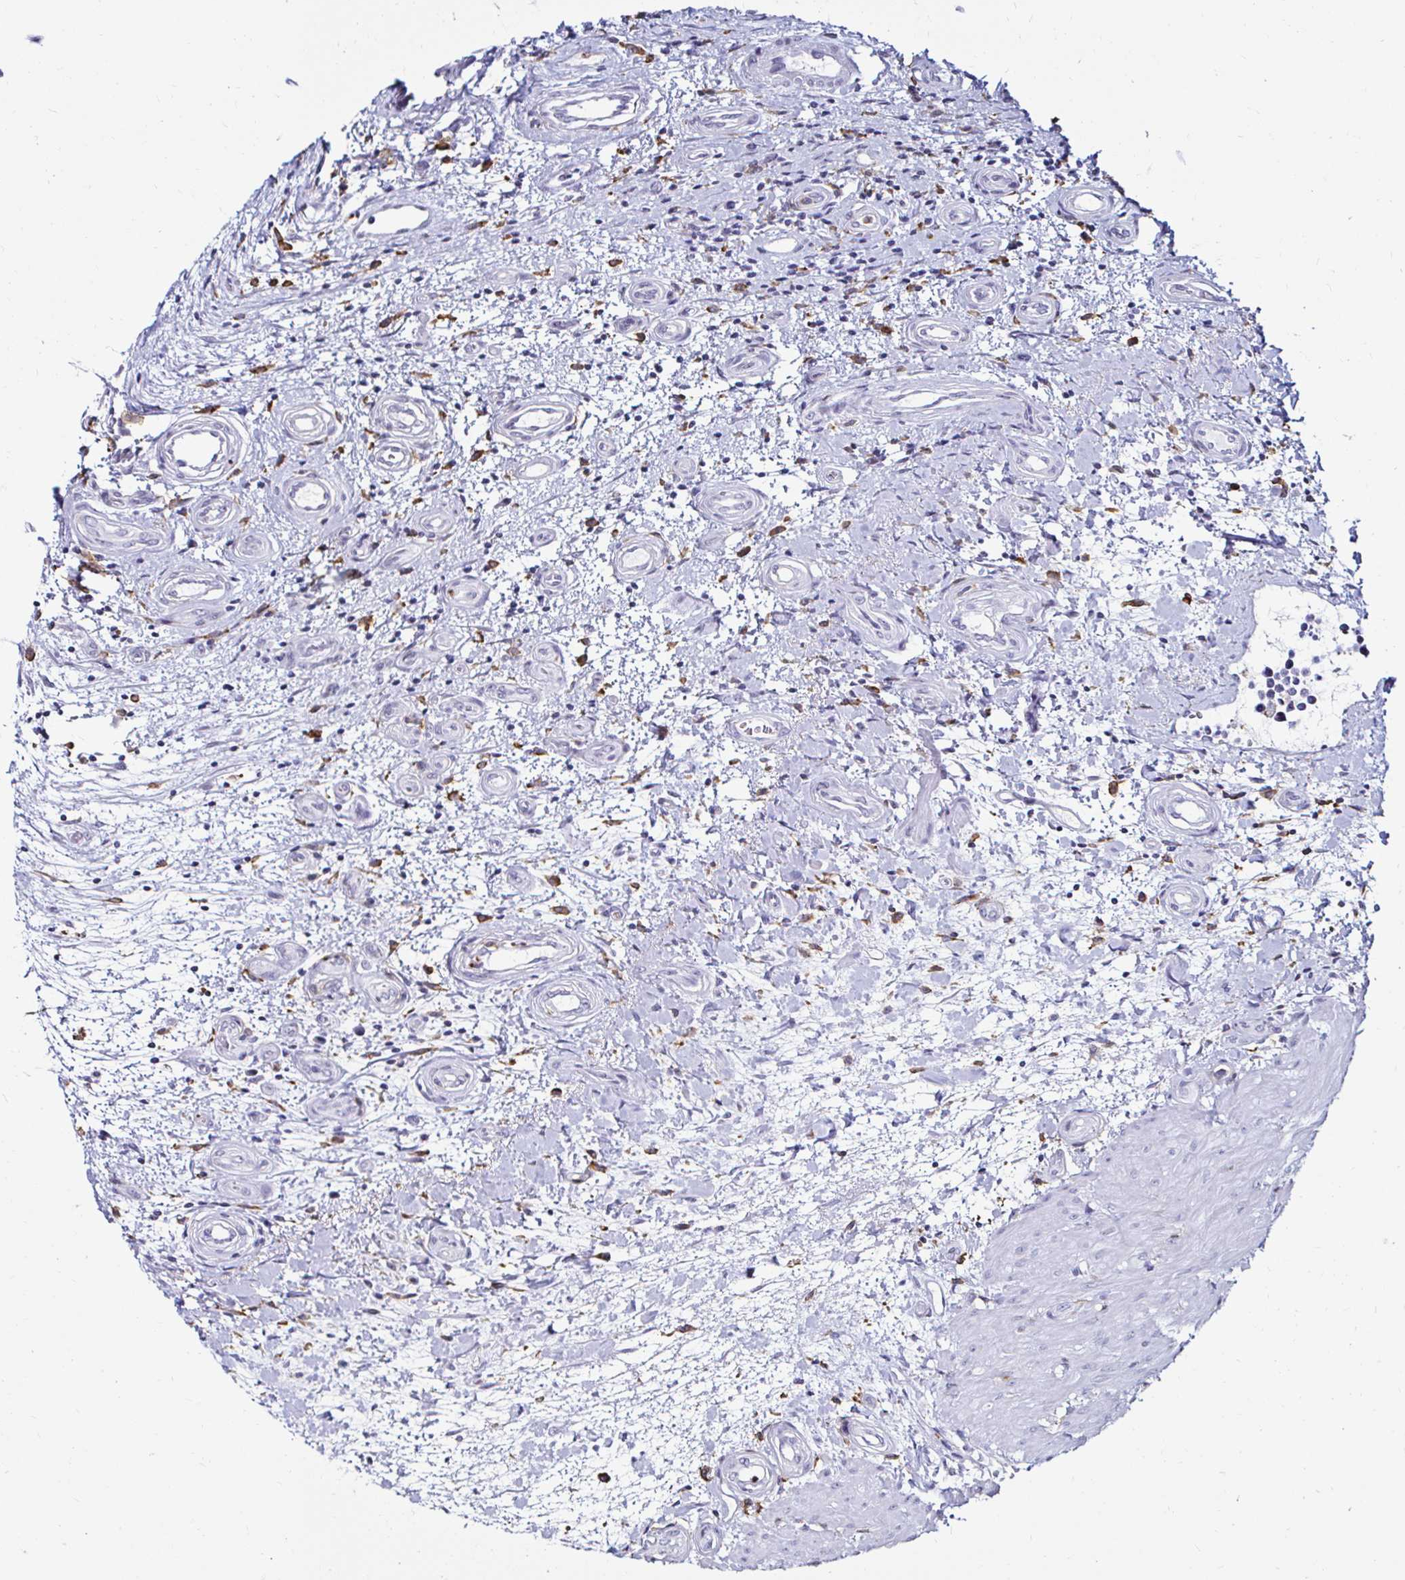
{"staining": {"intensity": "negative", "quantity": "none", "location": "none"}, "tissue": "lymphoma", "cell_type": "Tumor cells", "image_type": "cancer", "snomed": [{"axis": "morphology", "description": "Malignant lymphoma, non-Hodgkin's type, High grade"}, {"axis": "topography", "description": "Small intestine"}], "caption": "Photomicrograph shows no significant protein staining in tumor cells of lymphoma.", "gene": "CYBB", "patient": {"sex": "female", "age": 56}}